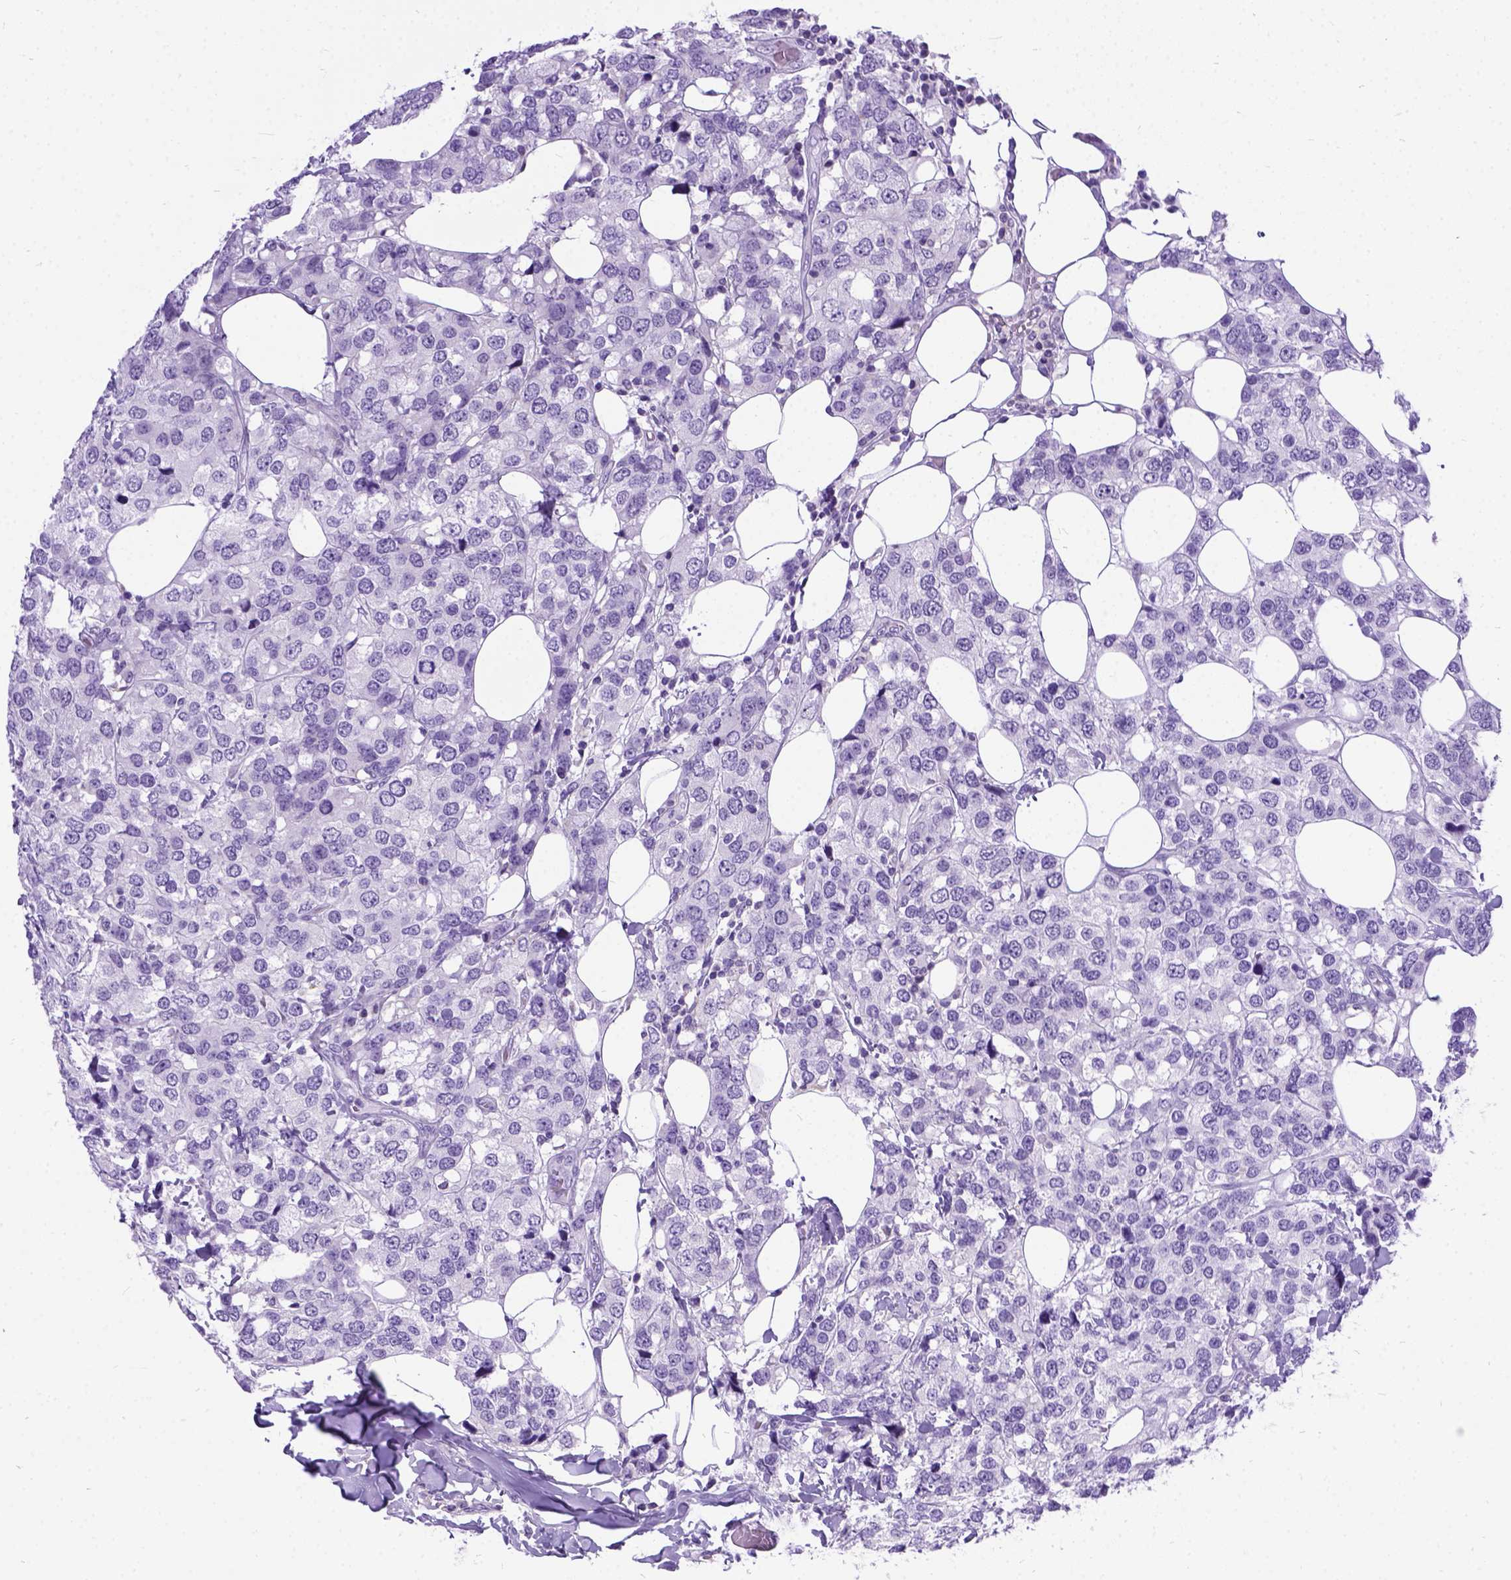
{"staining": {"intensity": "negative", "quantity": "none", "location": "none"}, "tissue": "breast cancer", "cell_type": "Tumor cells", "image_type": "cancer", "snomed": [{"axis": "morphology", "description": "Lobular carcinoma"}, {"axis": "topography", "description": "Breast"}], "caption": "Tumor cells show no significant protein expression in breast cancer. The staining is performed using DAB brown chromogen with nuclei counter-stained in using hematoxylin.", "gene": "PRG2", "patient": {"sex": "female", "age": 59}}